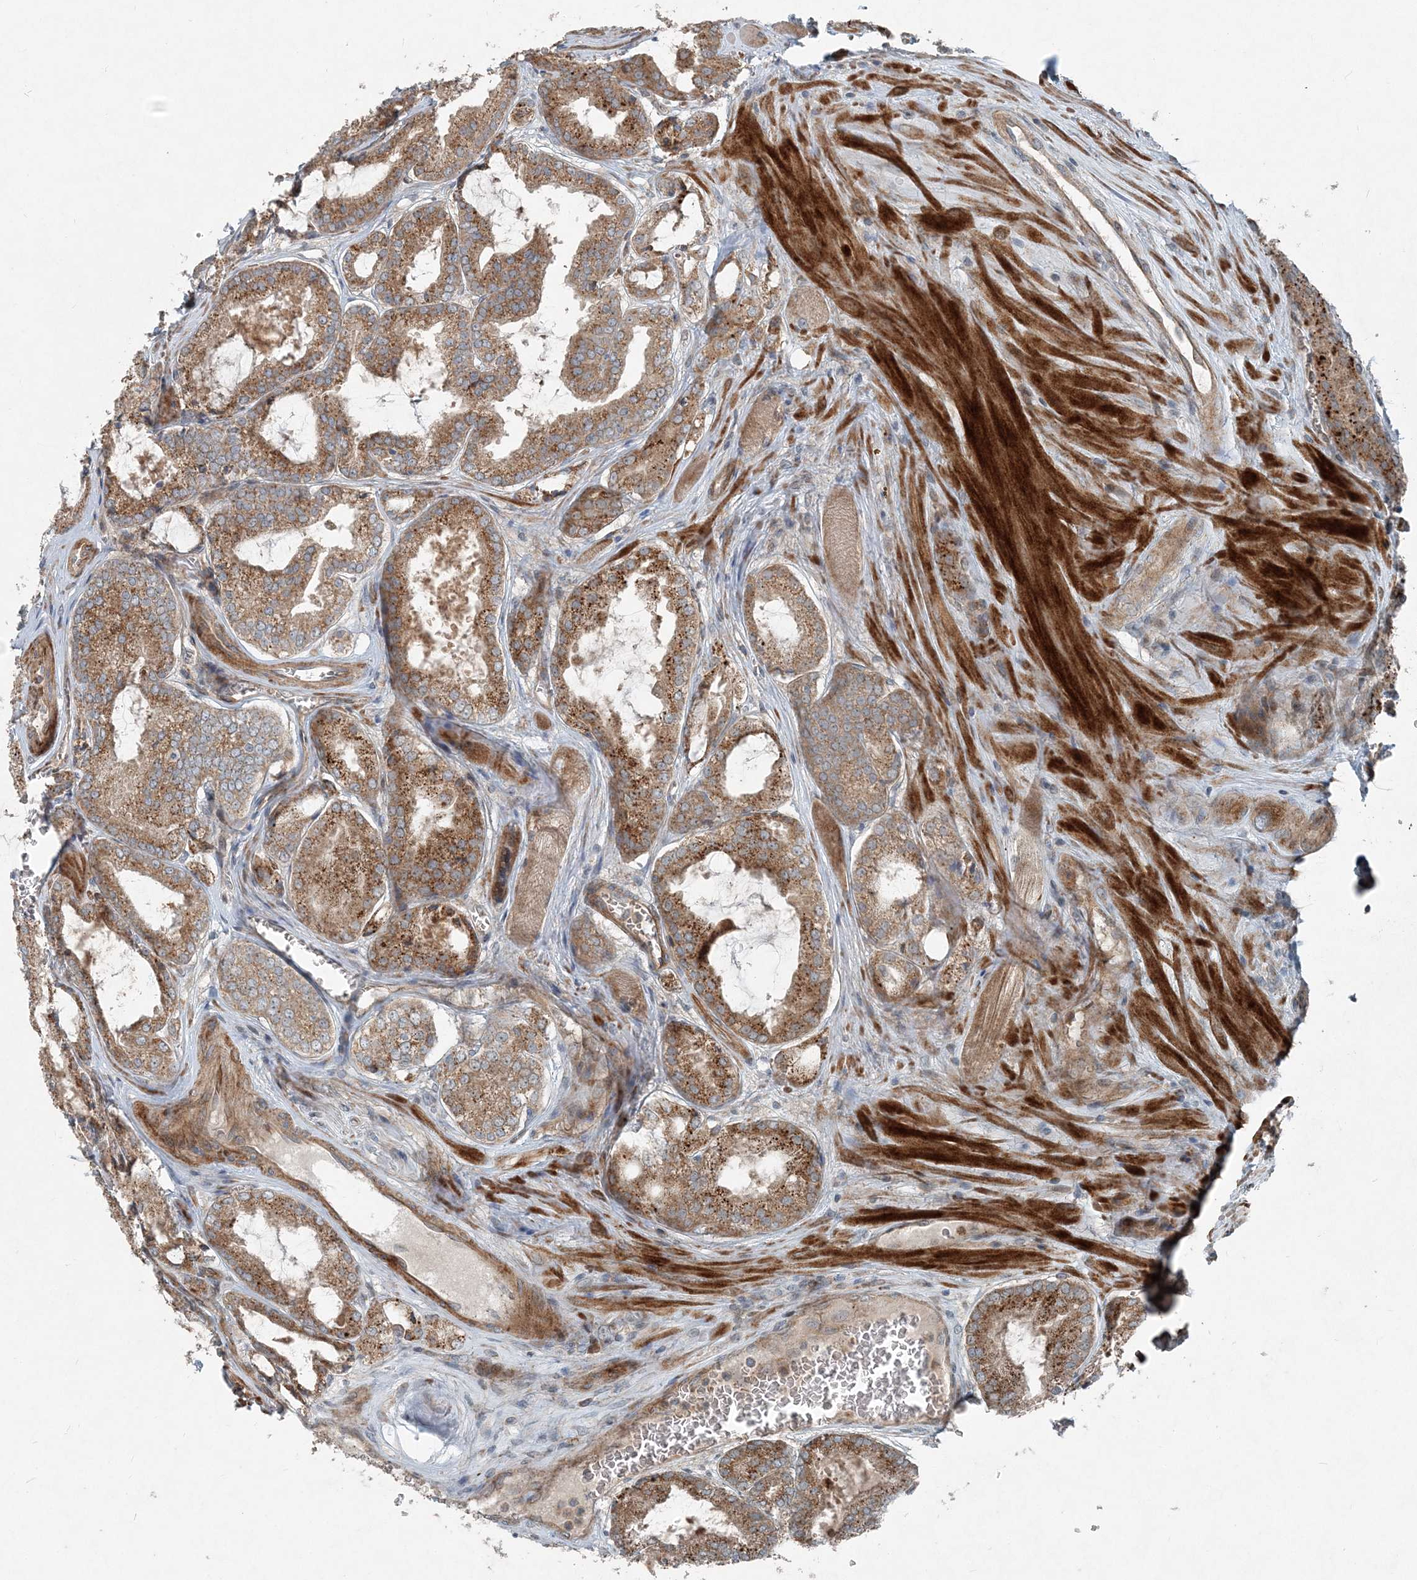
{"staining": {"intensity": "moderate", "quantity": ">75%", "location": "cytoplasmic/membranous"}, "tissue": "prostate cancer", "cell_type": "Tumor cells", "image_type": "cancer", "snomed": [{"axis": "morphology", "description": "Adenocarcinoma, Low grade"}, {"axis": "topography", "description": "Prostate"}], "caption": "About >75% of tumor cells in human prostate cancer (low-grade adenocarcinoma) exhibit moderate cytoplasmic/membranous protein positivity as visualized by brown immunohistochemical staining.", "gene": "INTU", "patient": {"sex": "male", "age": 67}}